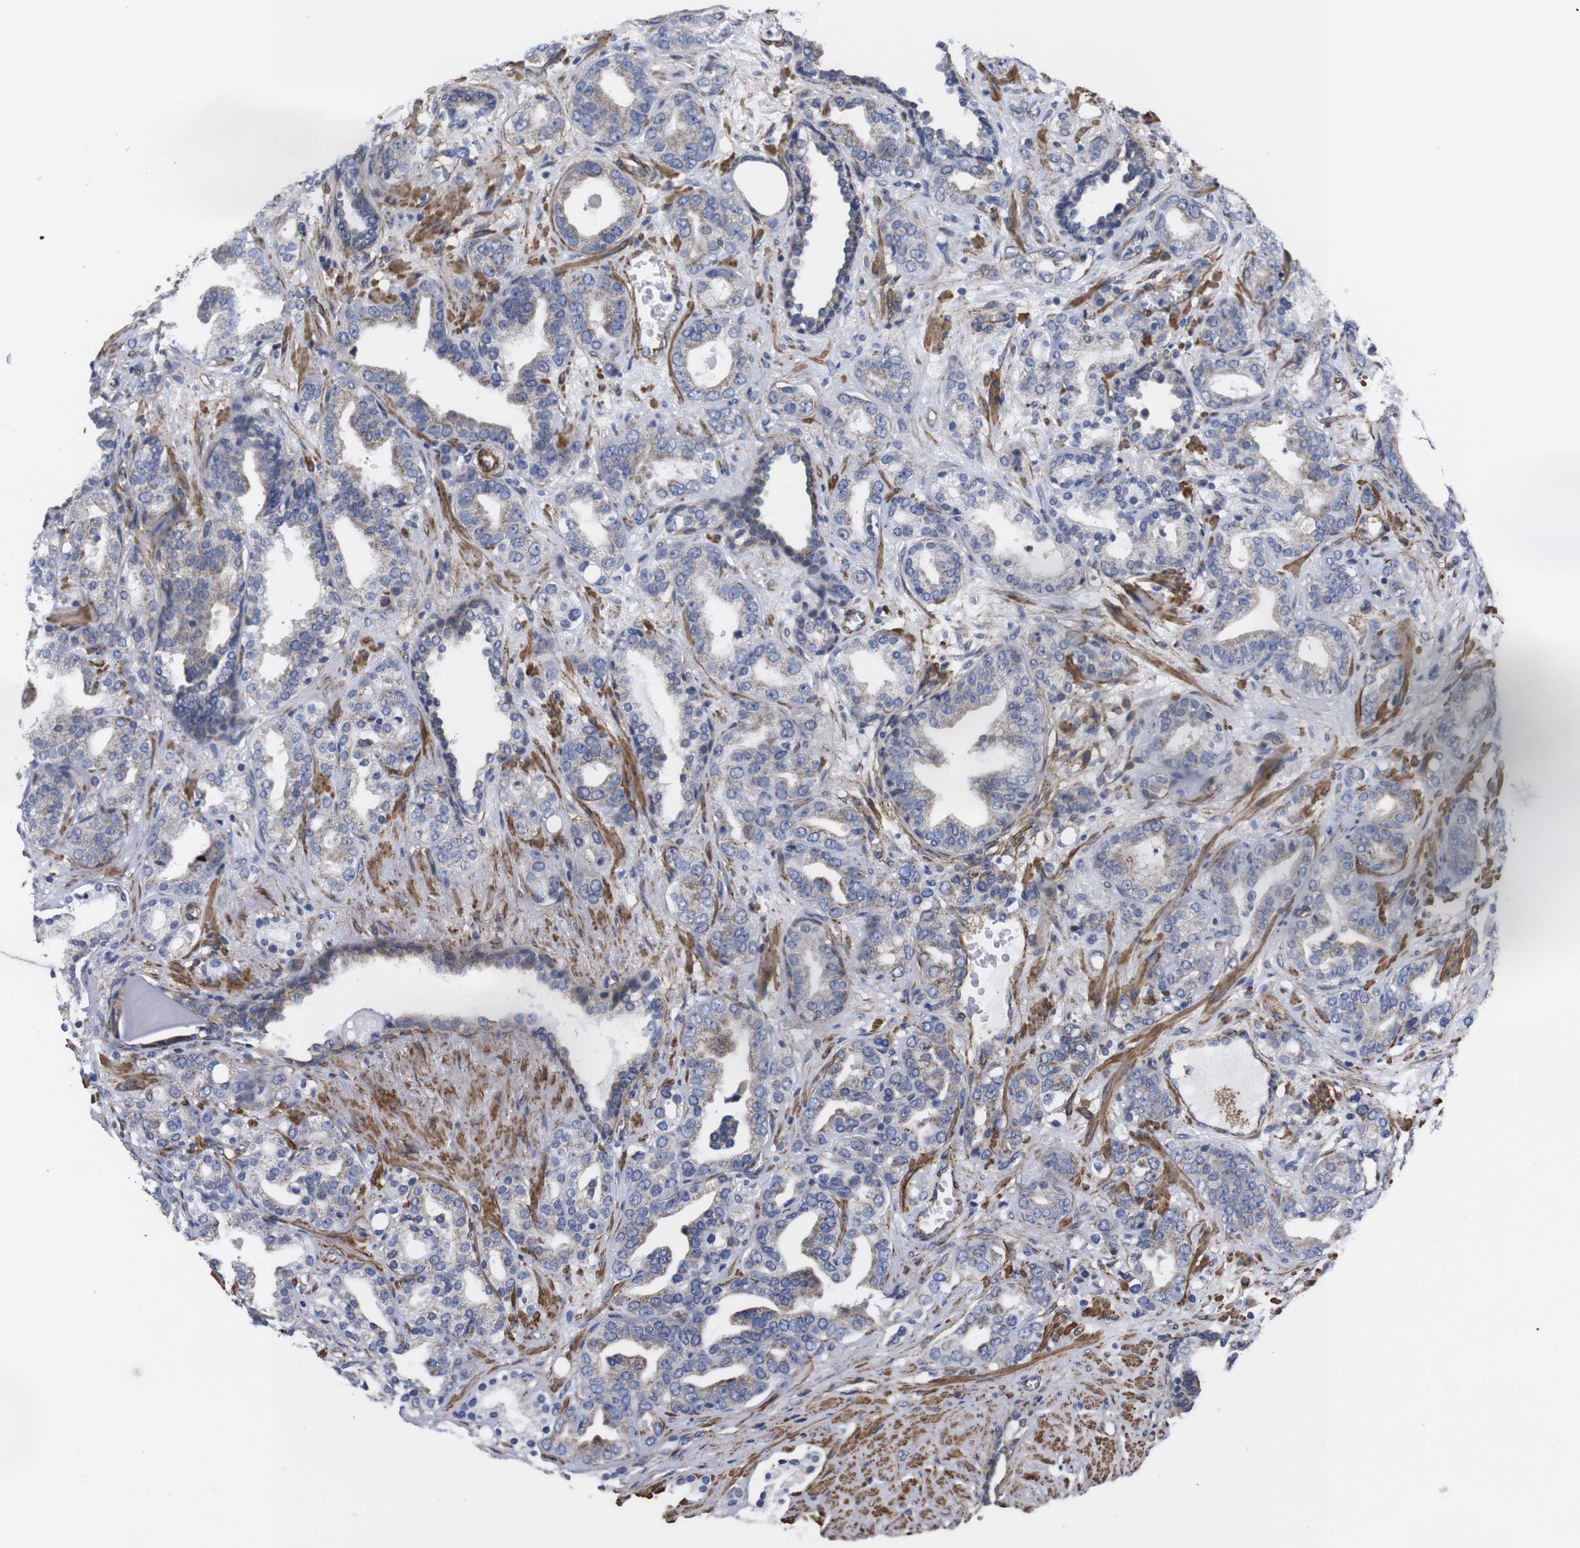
{"staining": {"intensity": "weak", "quantity": "<25%", "location": "cytoplasmic/membranous"}, "tissue": "prostate cancer", "cell_type": "Tumor cells", "image_type": "cancer", "snomed": [{"axis": "morphology", "description": "Adenocarcinoma, Low grade"}, {"axis": "topography", "description": "Prostate"}], "caption": "There is no significant positivity in tumor cells of prostate cancer (low-grade adenocarcinoma). (DAB (3,3'-diaminobenzidine) IHC, high magnification).", "gene": "WNT10A", "patient": {"sex": "male", "age": 63}}